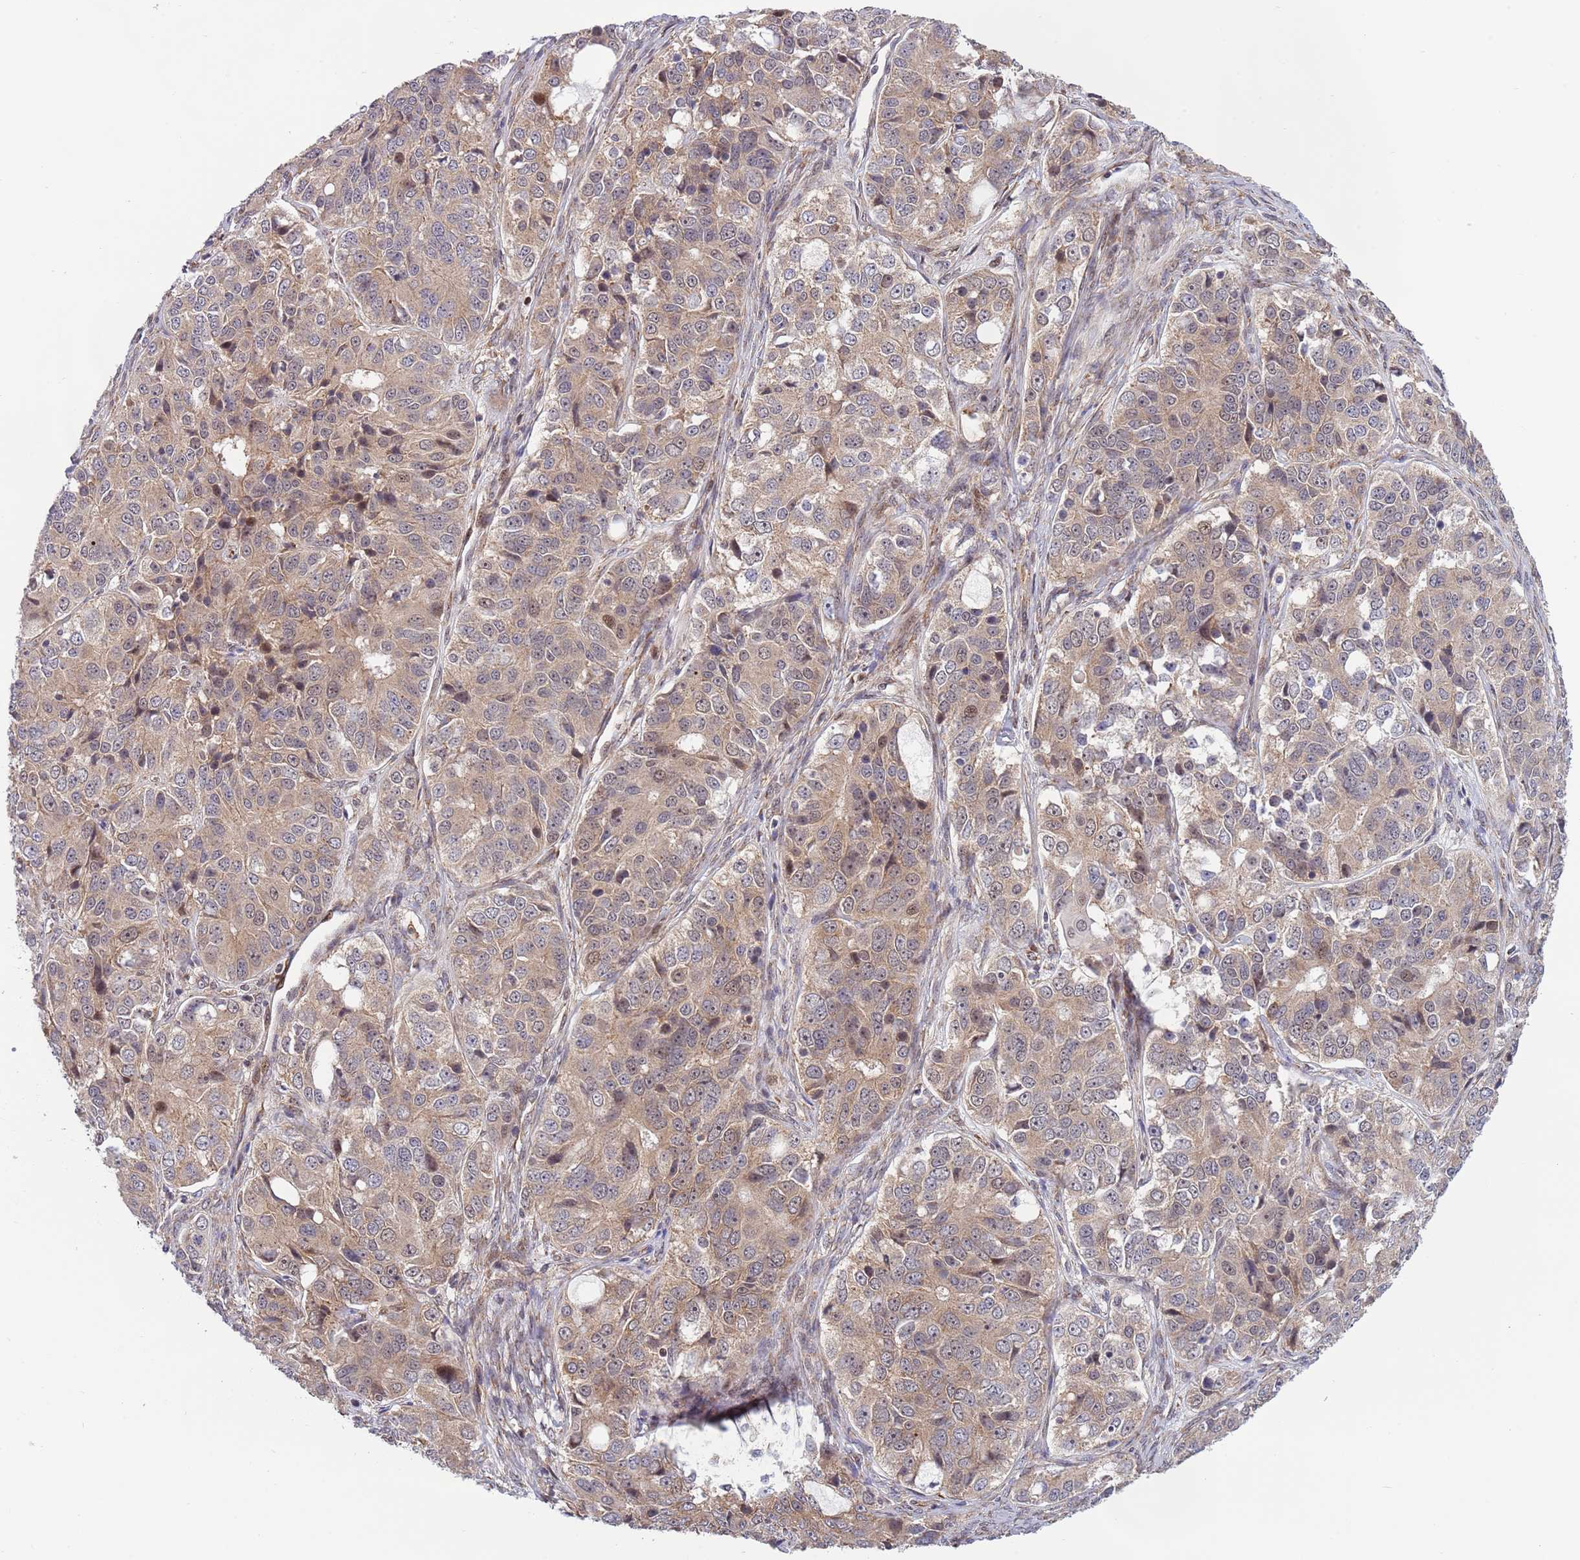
{"staining": {"intensity": "weak", "quantity": "25%-75%", "location": "cytoplasmic/membranous"}, "tissue": "ovarian cancer", "cell_type": "Tumor cells", "image_type": "cancer", "snomed": [{"axis": "morphology", "description": "Carcinoma, endometroid"}, {"axis": "topography", "description": "Ovary"}], "caption": "Weak cytoplasmic/membranous staining is present in about 25%-75% of tumor cells in ovarian cancer.", "gene": "TBX10", "patient": {"sex": "female", "age": 51}}